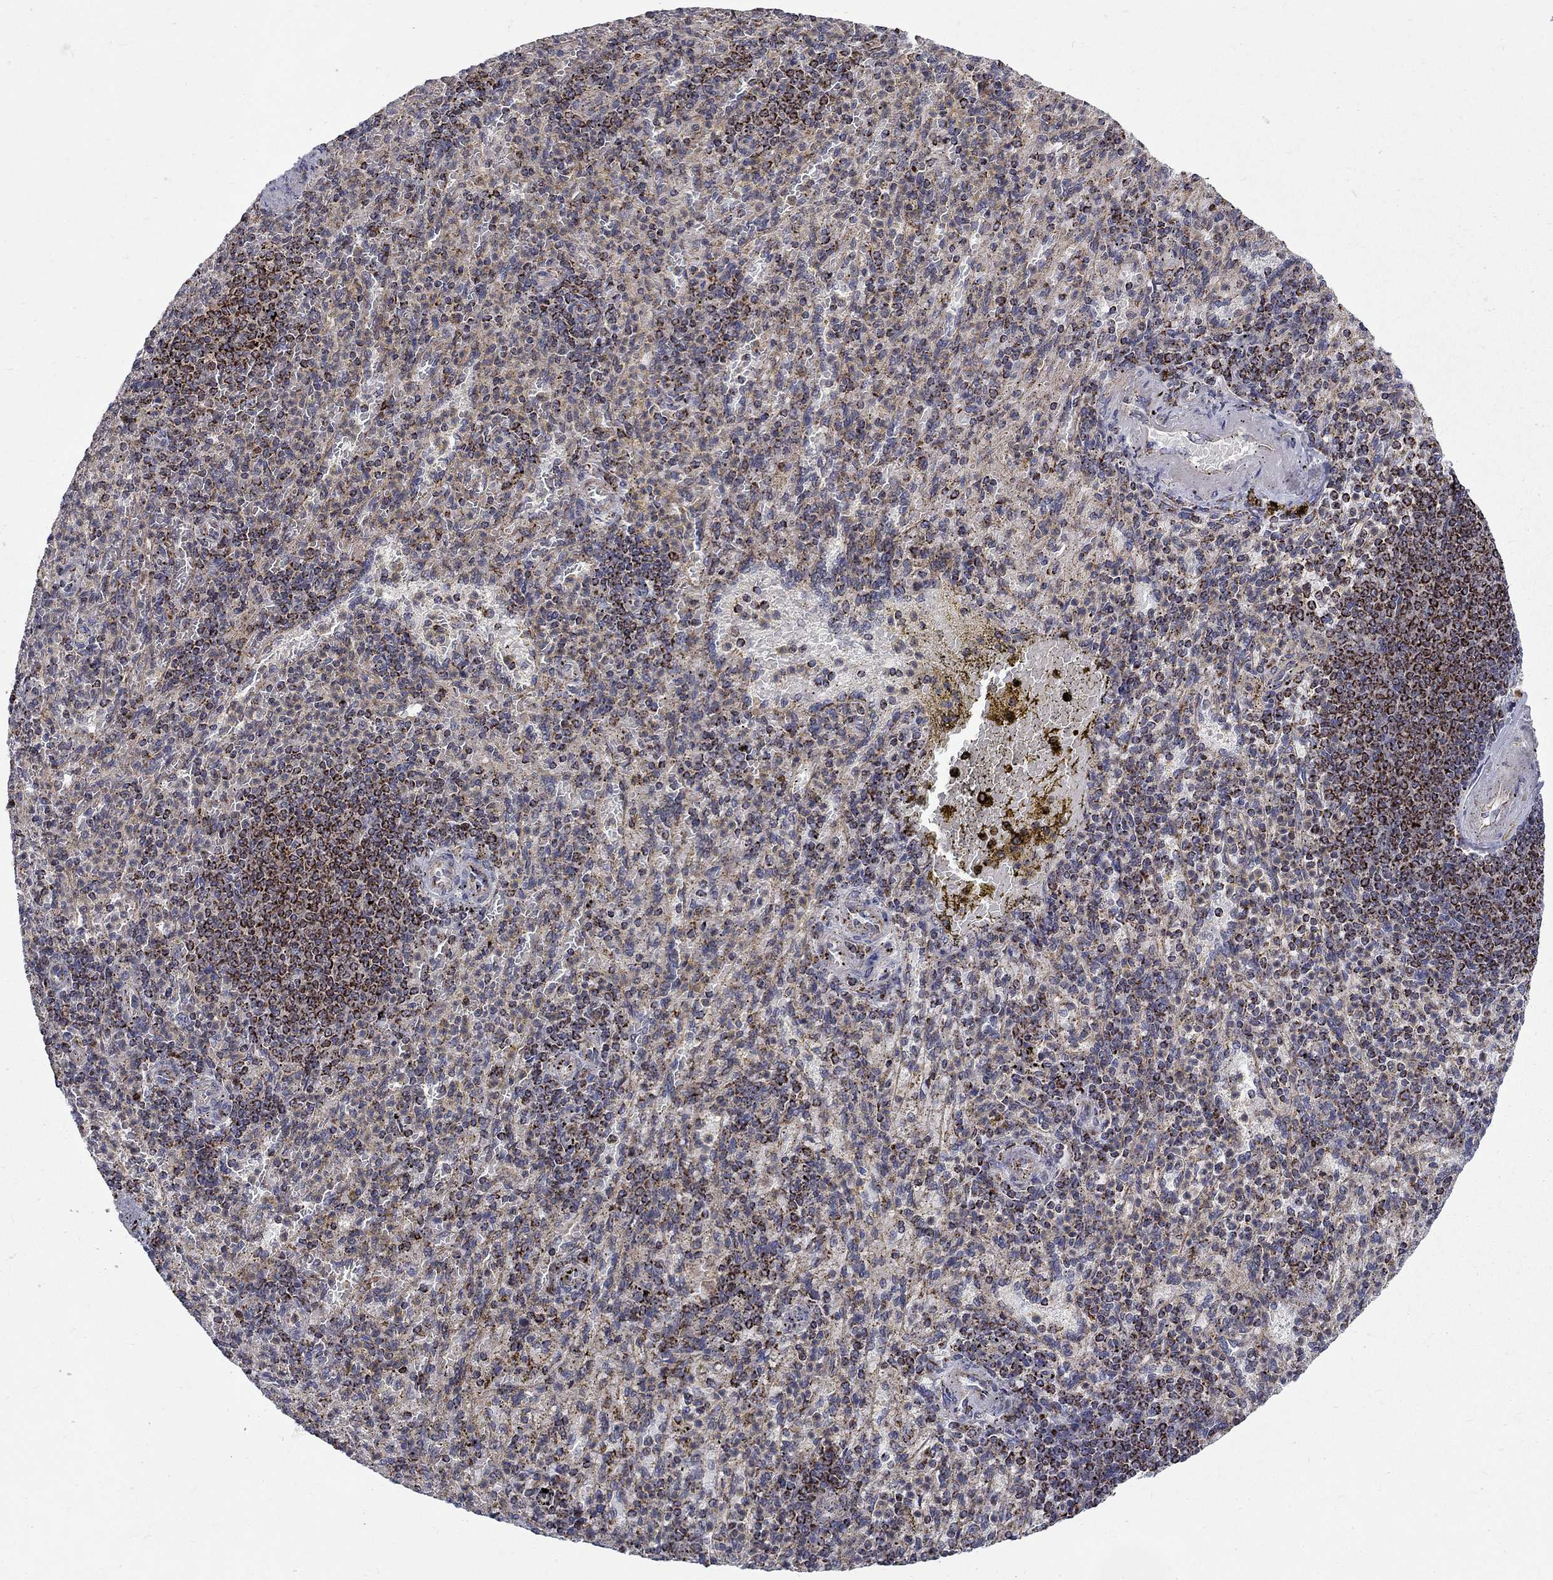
{"staining": {"intensity": "strong", "quantity": "<25%", "location": "cytoplasmic/membranous"}, "tissue": "spleen", "cell_type": "Cells in red pulp", "image_type": "normal", "snomed": [{"axis": "morphology", "description": "Normal tissue, NOS"}, {"axis": "topography", "description": "Spleen"}], "caption": "A brown stain labels strong cytoplasmic/membranous staining of a protein in cells in red pulp of normal spleen. The staining was performed using DAB (3,3'-diaminobenzidine) to visualize the protein expression in brown, while the nuclei were stained in blue with hematoxylin (Magnification: 20x).", "gene": "PCBP3", "patient": {"sex": "female", "age": 74}}